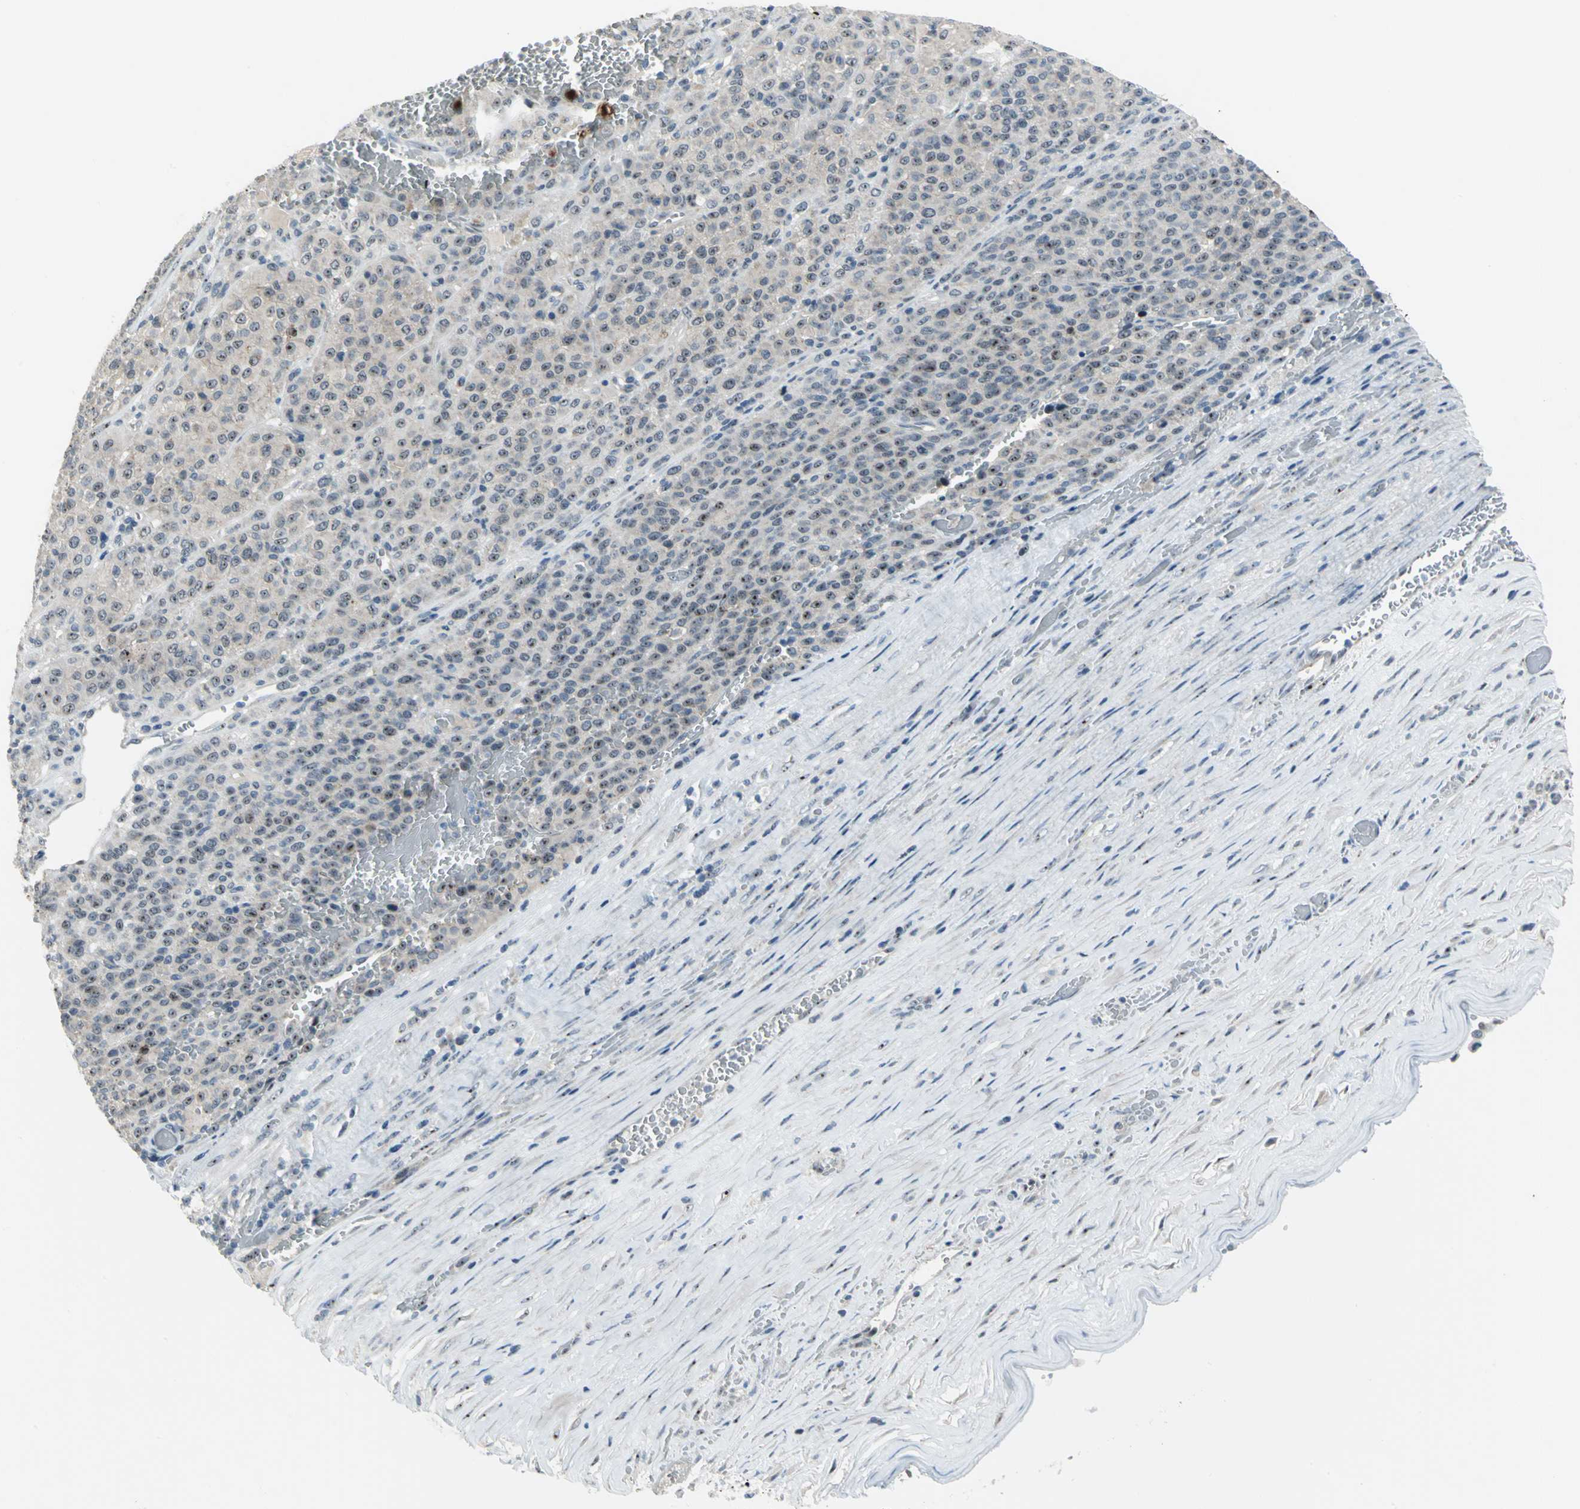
{"staining": {"intensity": "strong", "quantity": "25%-75%", "location": "nuclear"}, "tissue": "melanoma", "cell_type": "Tumor cells", "image_type": "cancer", "snomed": [{"axis": "morphology", "description": "Malignant melanoma, Metastatic site"}, {"axis": "topography", "description": "Pancreas"}], "caption": "Melanoma stained for a protein (brown) demonstrates strong nuclear positive staining in approximately 25%-75% of tumor cells.", "gene": "MYBBP1A", "patient": {"sex": "female", "age": 30}}